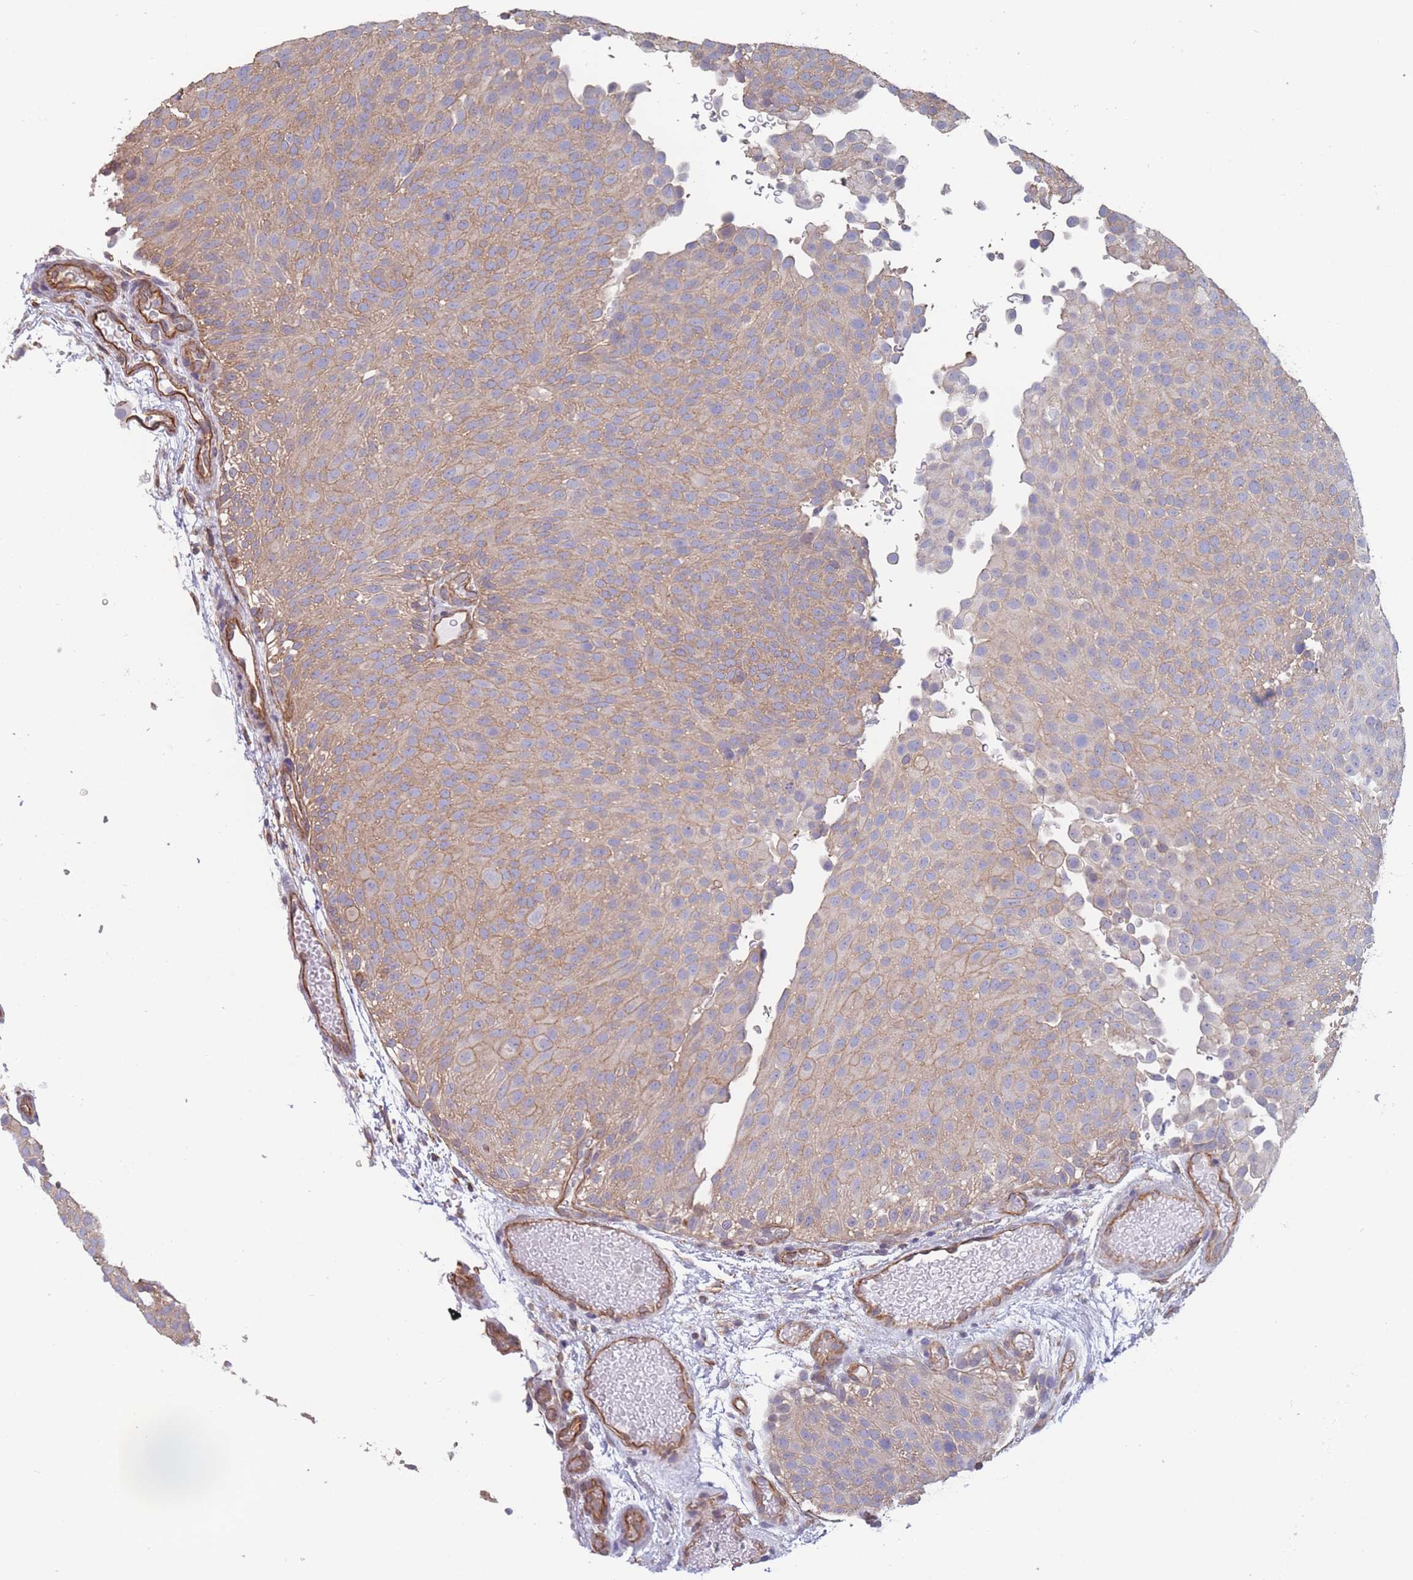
{"staining": {"intensity": "moderate", "quantity": ">75%", "location": "cytoplasmic/membranous"}, "tissue": "urothelial cancer", "cell_type": "Tumor cells", "image_type": "cancer", "snomed": [{"axis": "morphology", "description": "Urothelial carcinoma, Low grade"}, {"axis": "topography", "description": "Urinary bladder"}], "caption": "DAB (3,3'-diaminobenzidine) immunohistochemical staining of human low-grade urothelial carcinoma exhibits moderate cytoplasmic/membranous protein positivity in about >75% of tumor cells. The staining was performed using DAB to visualize the protein expression in brown, while the nuclei were stained in blue with hematoxylin (Magnification: 20x).", "gene": "SLC1A6", "patient": {"sex": "male", "age": 78}}